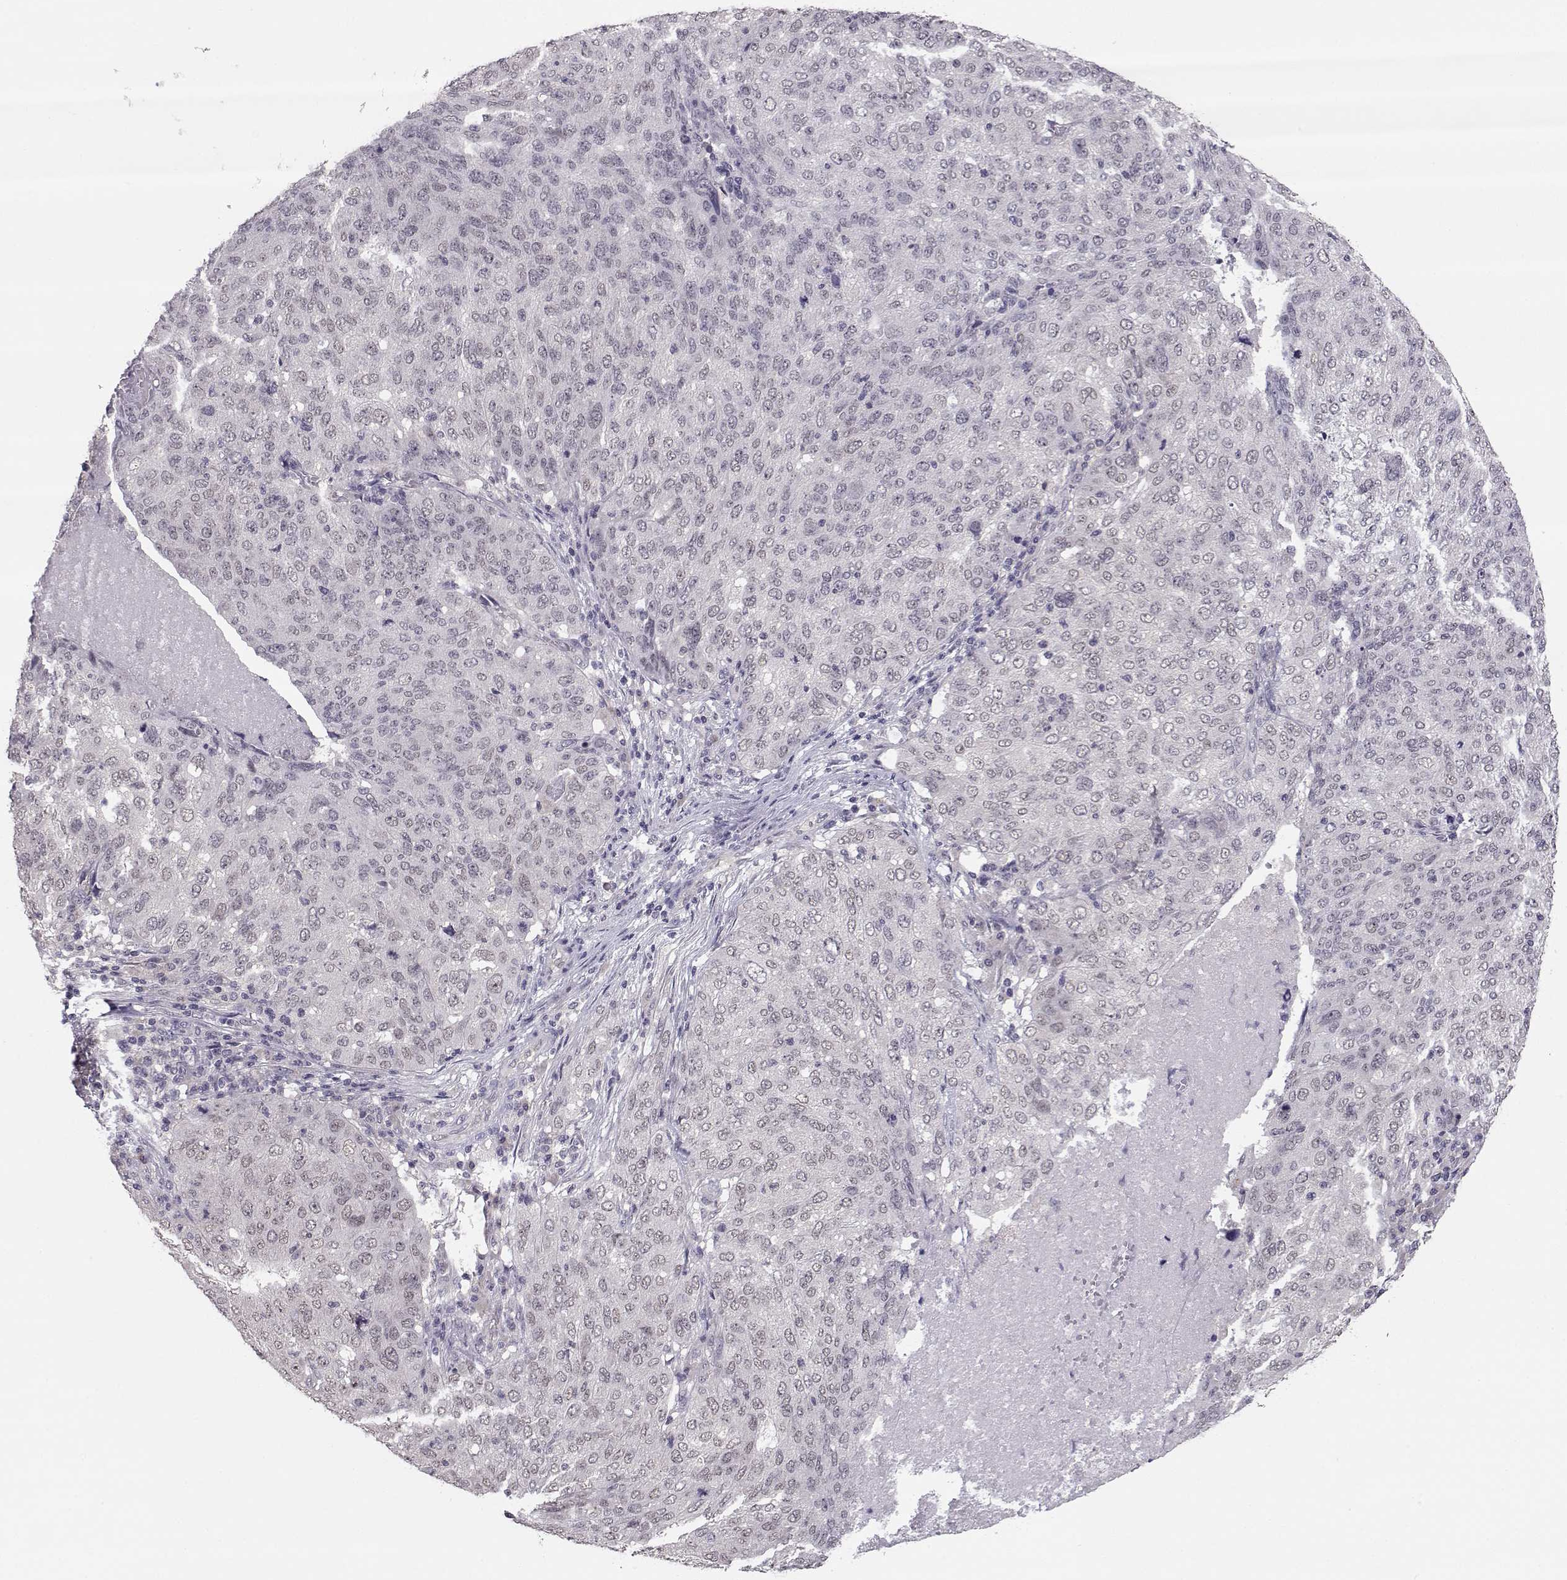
{"staining": {"intensity": "negative", "quantity": "none", "location": "none"}, "tissue": "ovarian cancer", "cell_type": "Tumor cells", "image_type": "cancer", "snomed": [{"axis": "morphology", "description": "Carcinoma, endometroid"}, {"axis": "topography", "description": "Ovary"}], "caption": "Ovarian cancer (endometroid carcinoma) stained for a protein using IHC demonstrates no expression tumor cells.", "gene": "KIF13B", "patient": {"sex": "female", "age": 58}}